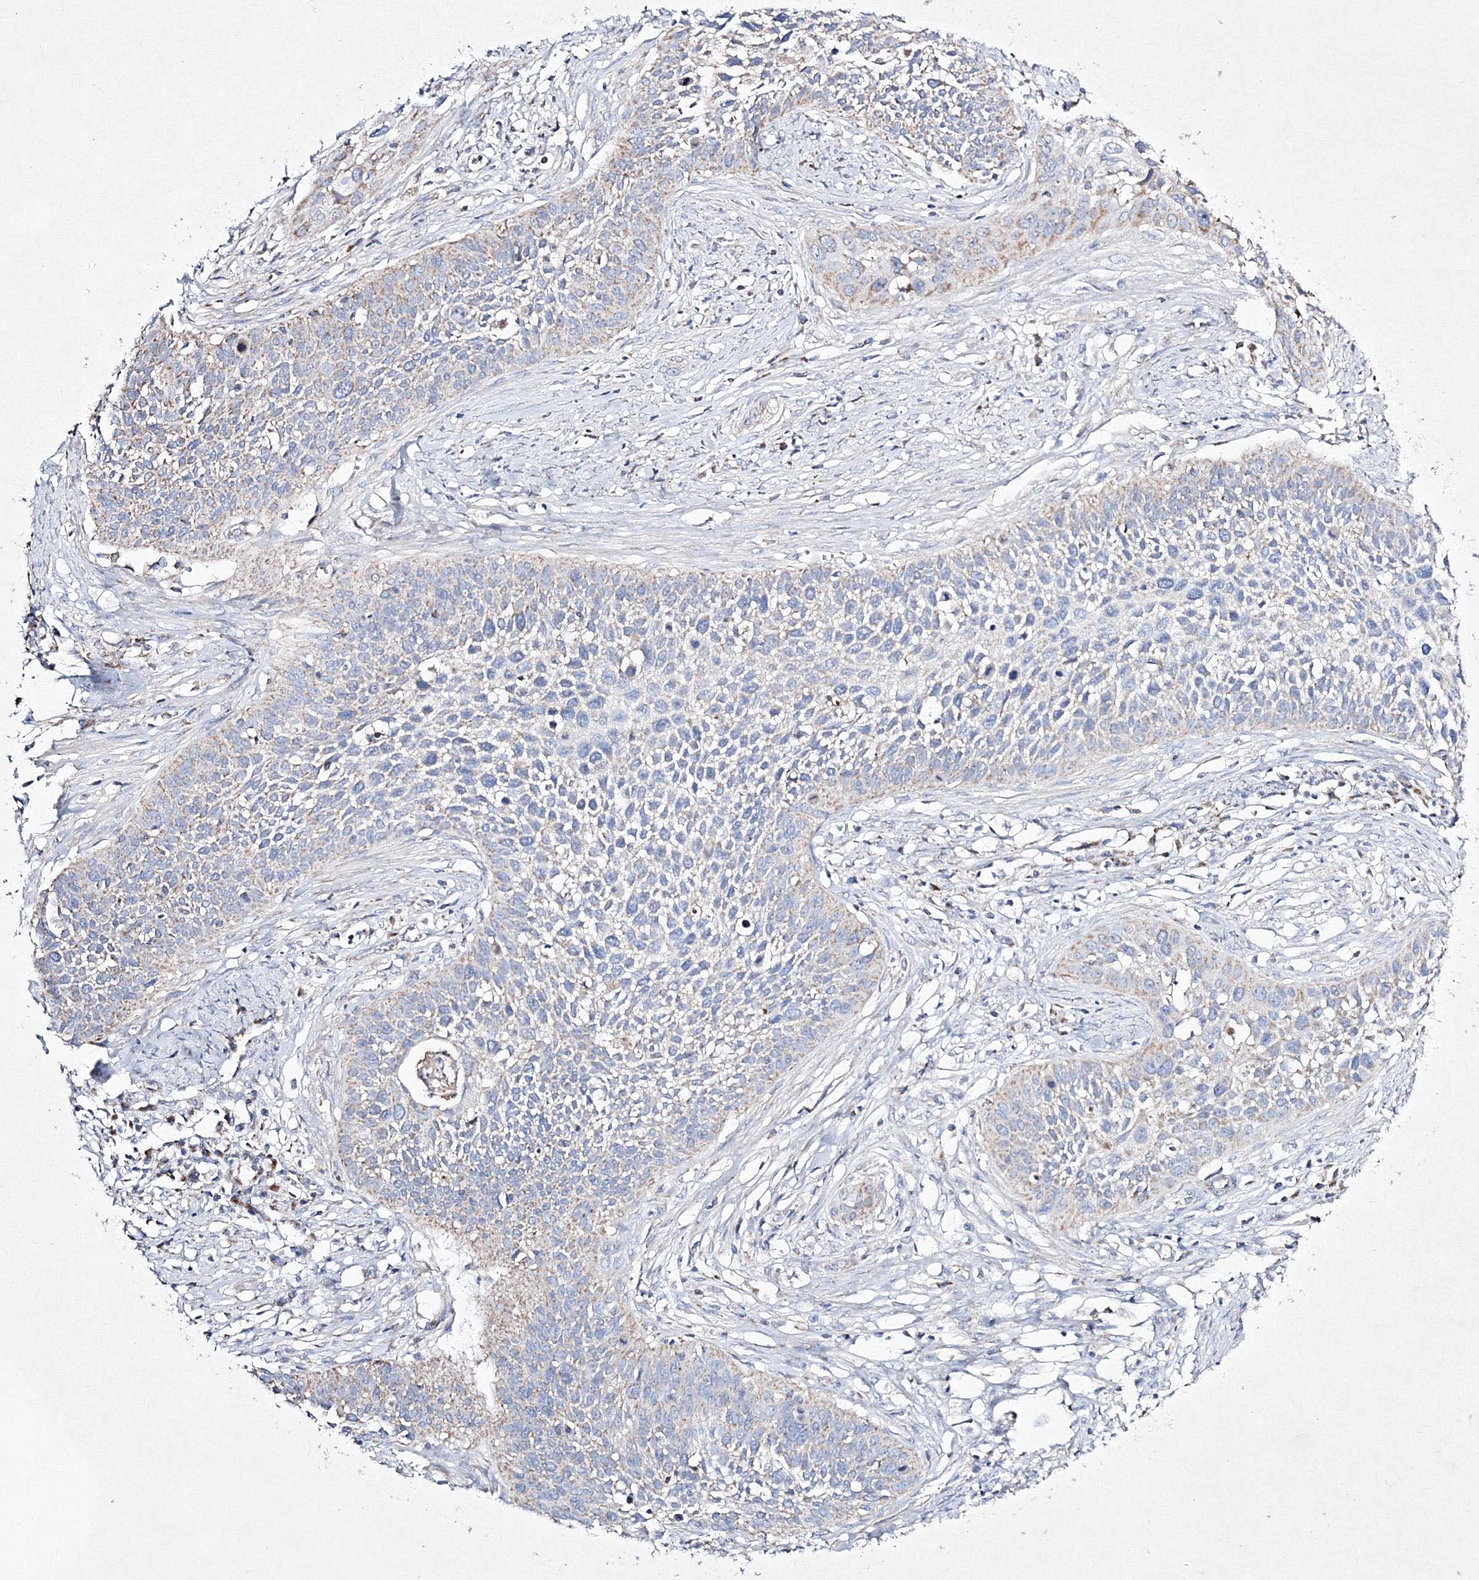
{"staining": {"intensity": "weak", "quantity": "<25%", "location": "cytoplasmic/membranous"}, "tissue": "cervical cancer", "cell_type": "Tumor cells", "image_type": "cancer", "snomed": [{"axis": "morphology", "description": "Squamous cell carcinoma, NOS"}, {"axis": "topography", "description": "Cervix"}], "caption": "Tumor cells show no significant staining in cervical squamous cell carcinoma. (DAB (3,3'-diaminobenzidine) immunohistochemistry visualized using brightfield microscopy, high magnification).", "gene": "IGSF9", "patient": {"sex": "female", "age": 34}}